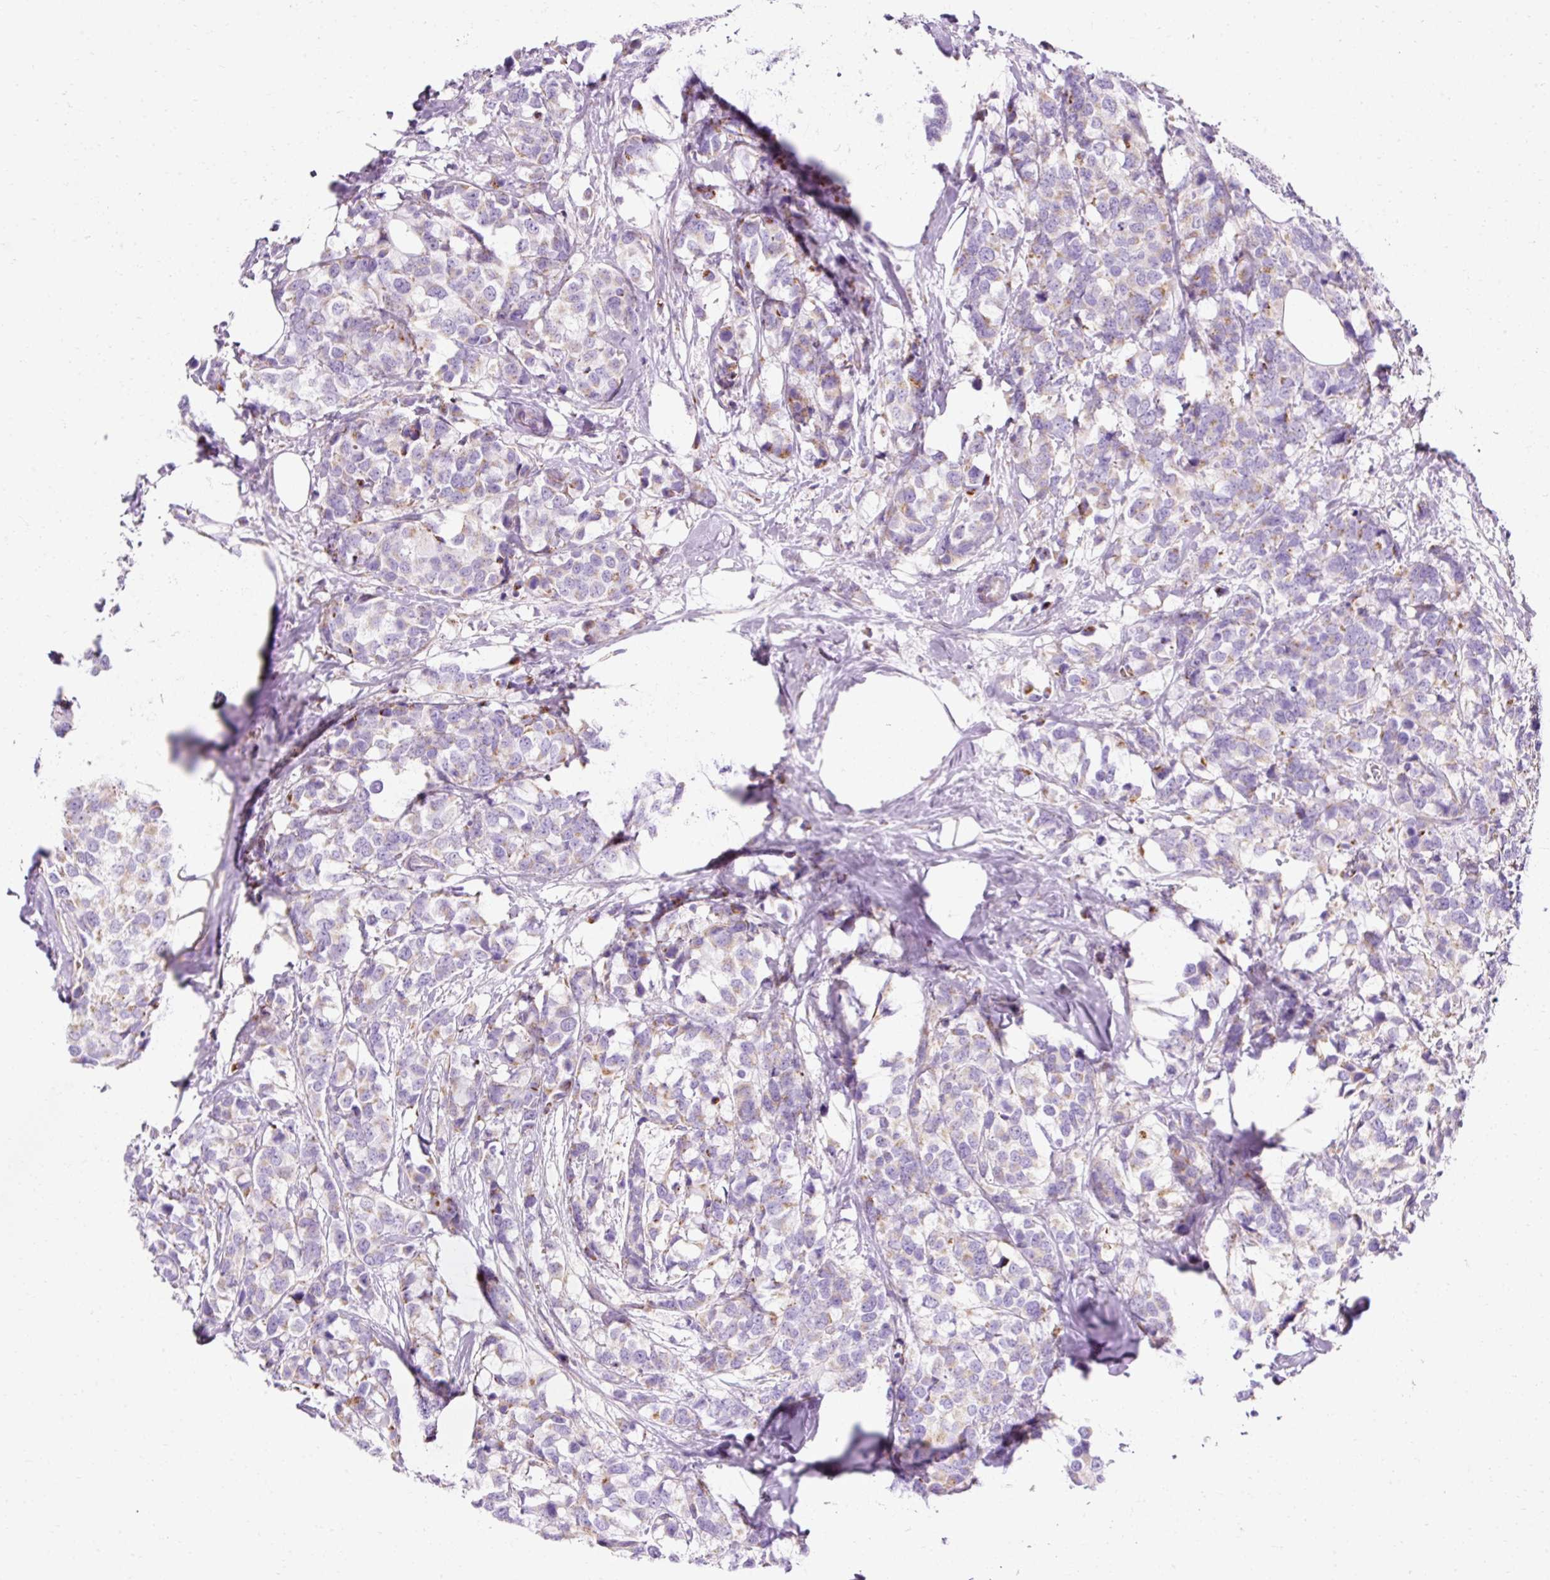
{"staining": {"intensity": "moderate", "quantity": "<25%", "location": "cytoplasmic/membranous"}, "tissue": "breast cancer", "cell_type": "Tumor cells", "image_type": "cancer", "snomed": [{"axis": "morphology", "description": "Lobular carcinoma"}, {"axis": "topography", "description": "Breast"}], "caption": "Moderate cytoplasmic/membranous staining for a protein is appreciated in approximately <25% of tumor cells of breast cancer (lobular carcinoma) using immunohistochemistry (IHC).", "gene": "PLPP2", "patient": {"sex": "female", "age": 59}}